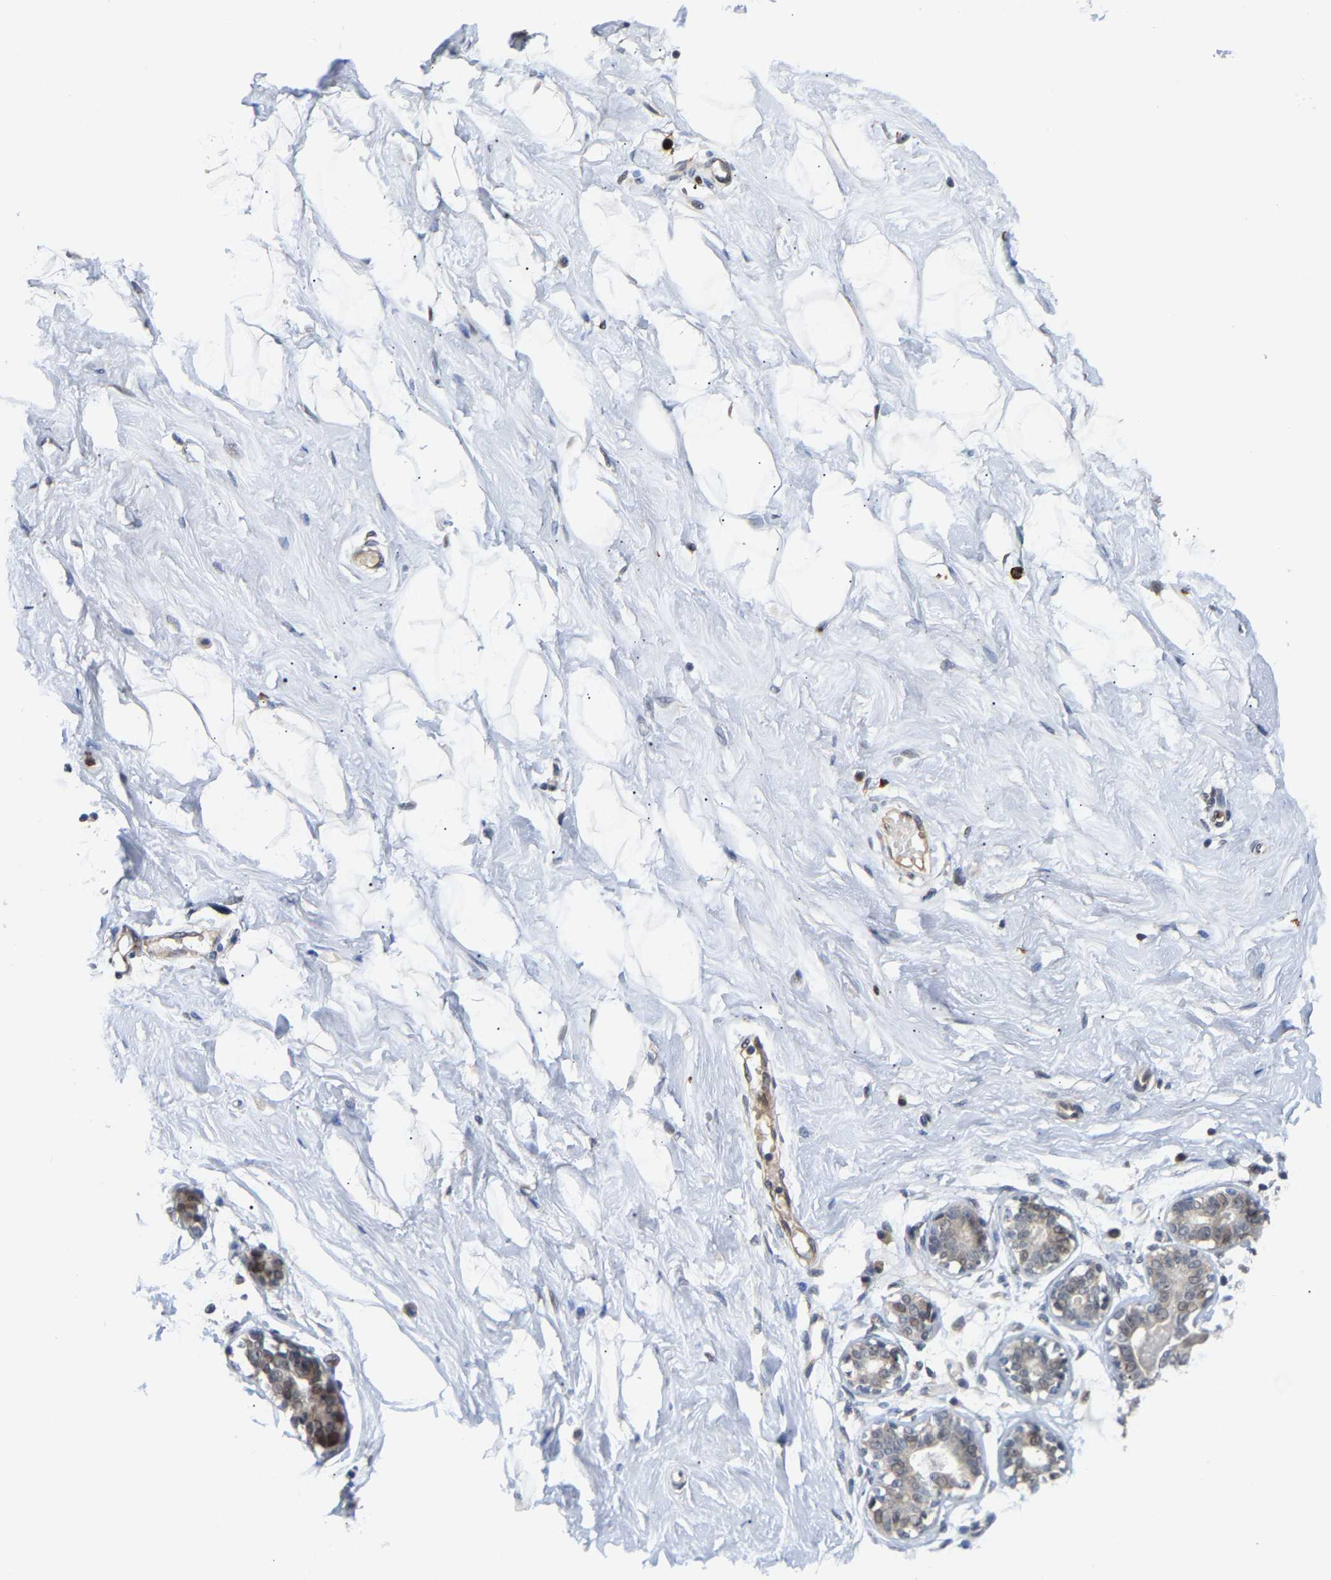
{"staining": {"intensity": "negative", "quantity": "none", "location": "none"}, "tissue": "breast", "cell_type": "Adipocytes", "image_type": "normal", "snomed": [{"axis": "morphology", "description": "Normal tissue, NOS"}, {"axis": "topography", "description": "Breast"}], "caption": "Protein analysis of normal breast reveals no significant expression in adipocytes. (DAB (3,3'-diaminobenzidine) IHC with hematoxylin counter stain).", "gene": "TDRD7", "patient": {"sex": "female", "age": 23}}